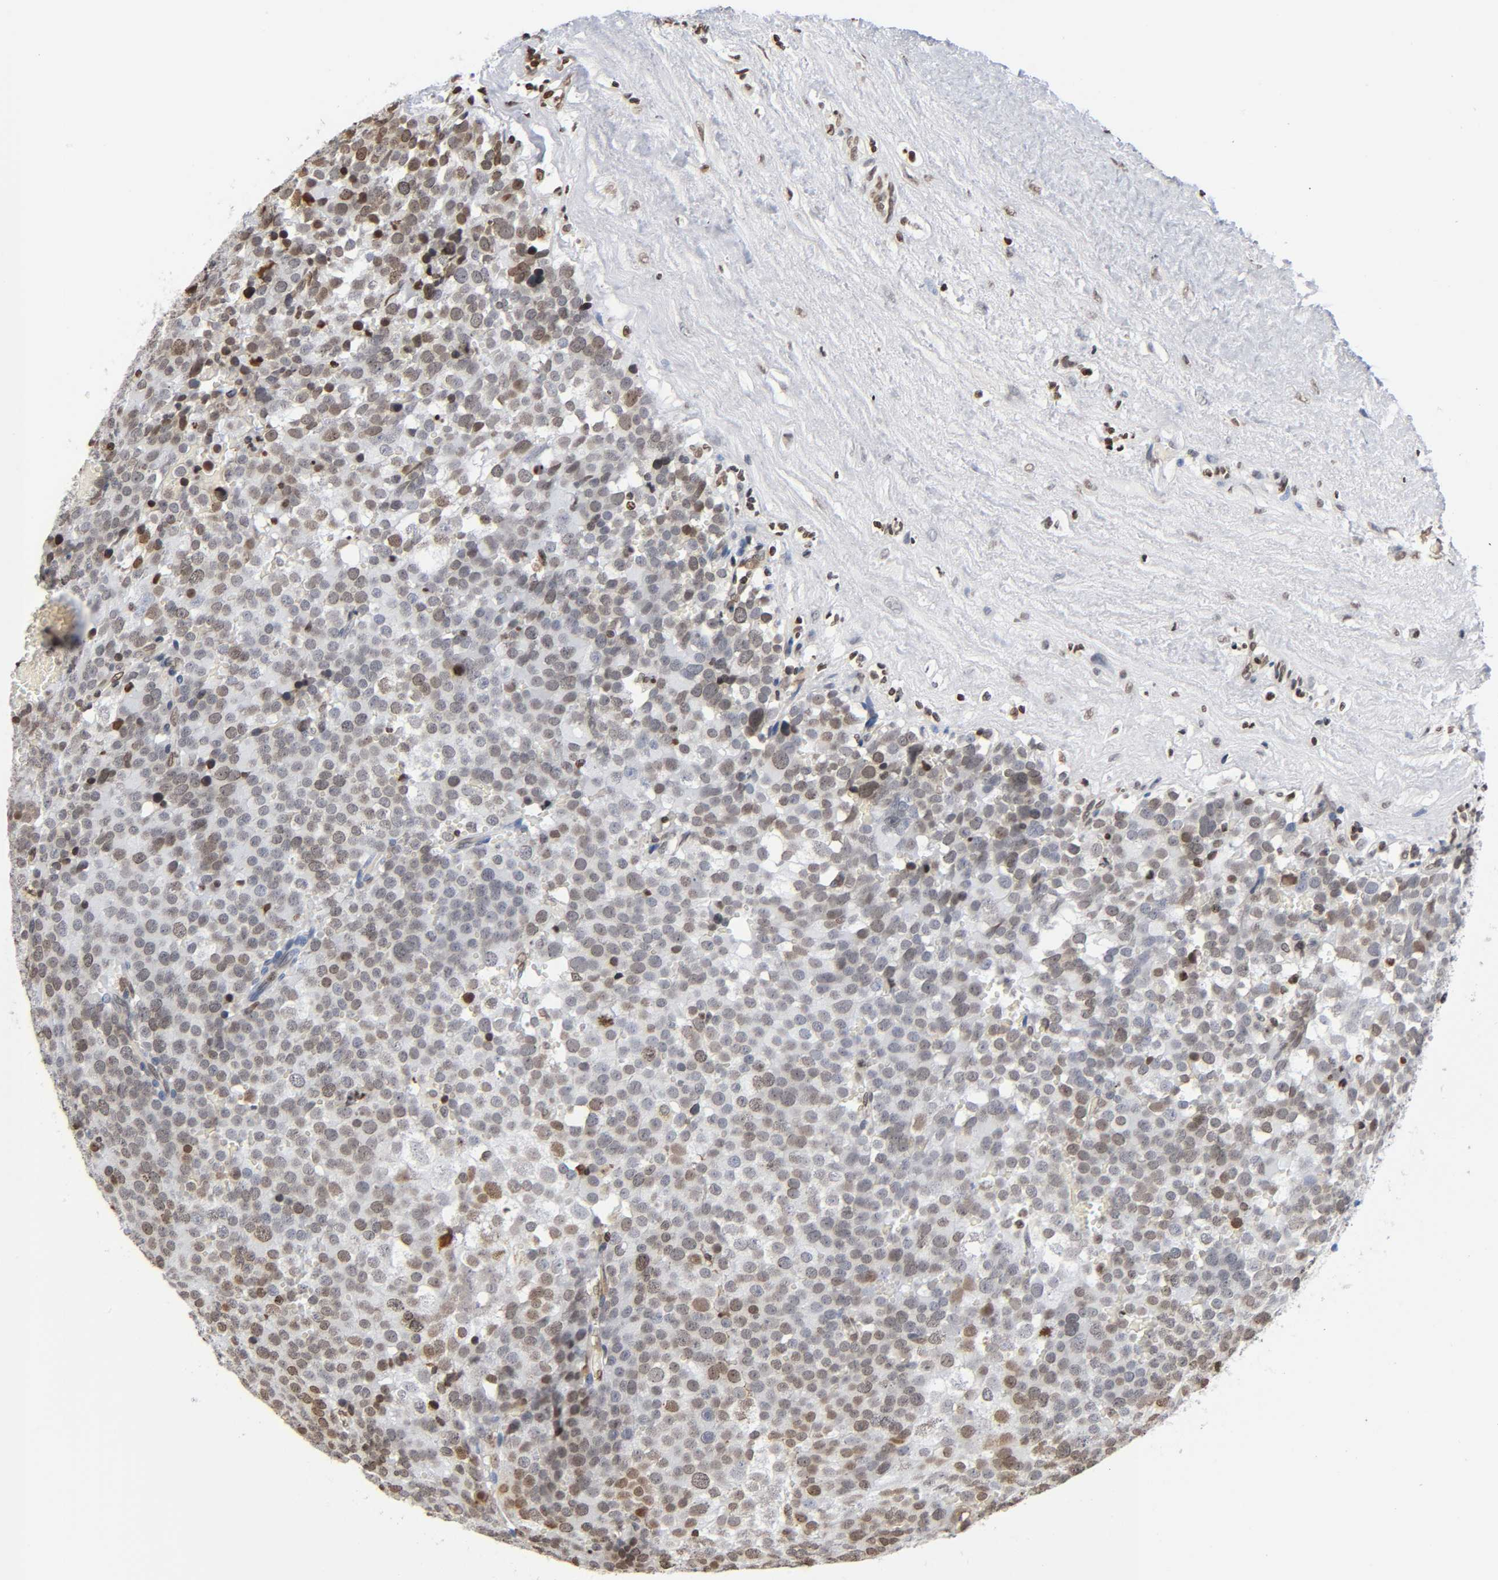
{"staining": {"intensity": "moderate", "quantity": "25%-75%", "location": "nuclear"}, "tissue": "testis cancer", "cell_type": "Tumor cells", "image_type": "cancer", "snomed": [{"axis": "morphology", "description": "Seminoma, NOS"}, {"axis": "topography", "description": "Testis"}], "caption": "This histopathology image reveals seminoma (testis) stained with IHC to label a protein in brown. The nuclear of tumor cells show moderate positivity for the protein. Nuclei are counter-stained blue.", "gene": "HOXA6", "patient": {"sex": "male", "age": 71}}